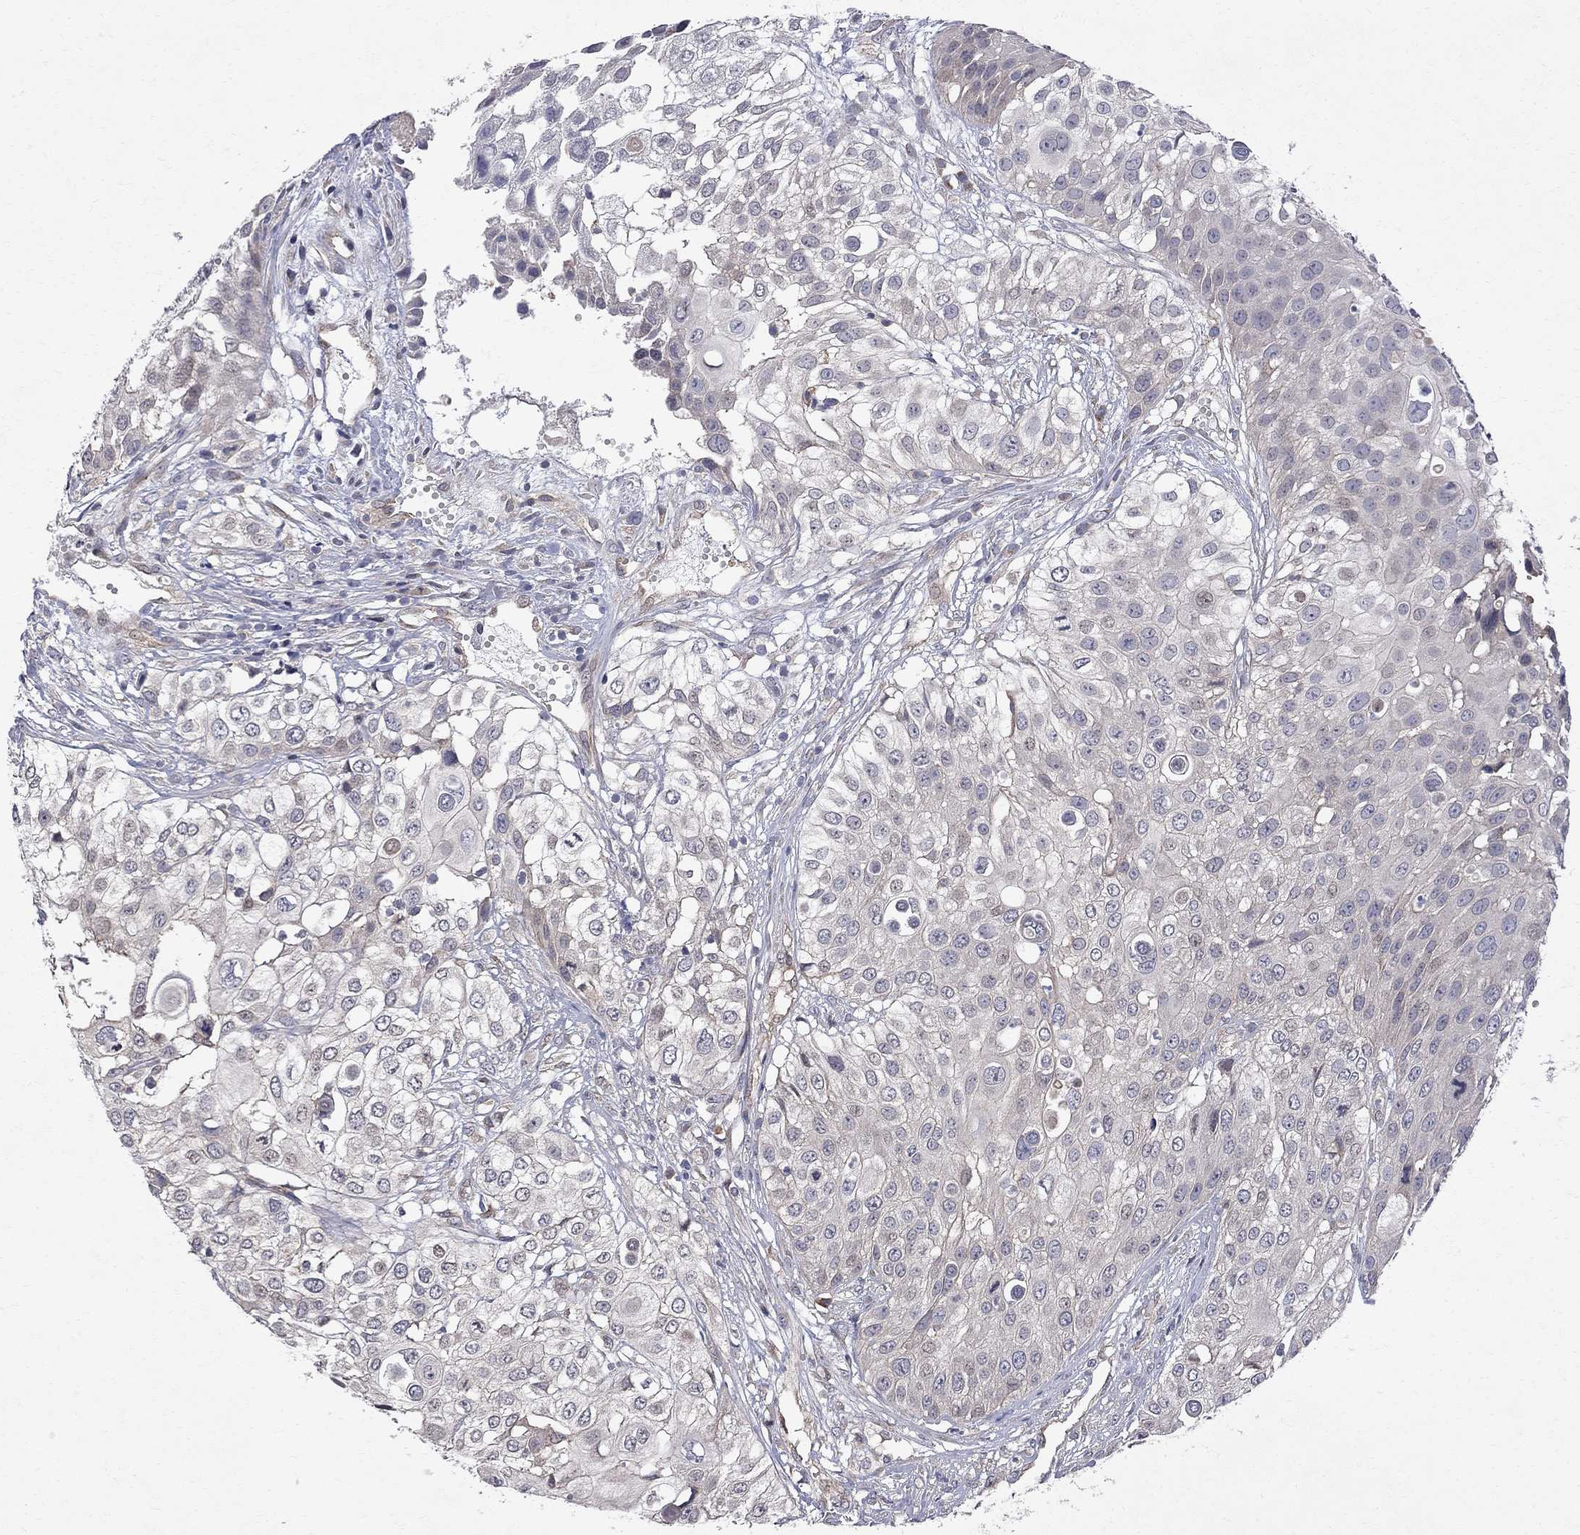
{"staining": {"intensity": "negative", "quantity": "none", "location": "none"}, "tissue": "urothelial cancer", "cell_type": "Tumor cells", "image_type": "cancer", "snomed": [{"axis": "morphology", "description": "Urothelial carcinoma, High grade"}, {"axis": "topography", "description": "Urinary bladder"}], "caption": "DAB (3,3'-diaminobenzidine) immunohistochemical staining of urothelial cancer demonstrates no significant expression in tumor cells.", "gene": "ABI3", "patient": {"sex": "female", "age": 79}}